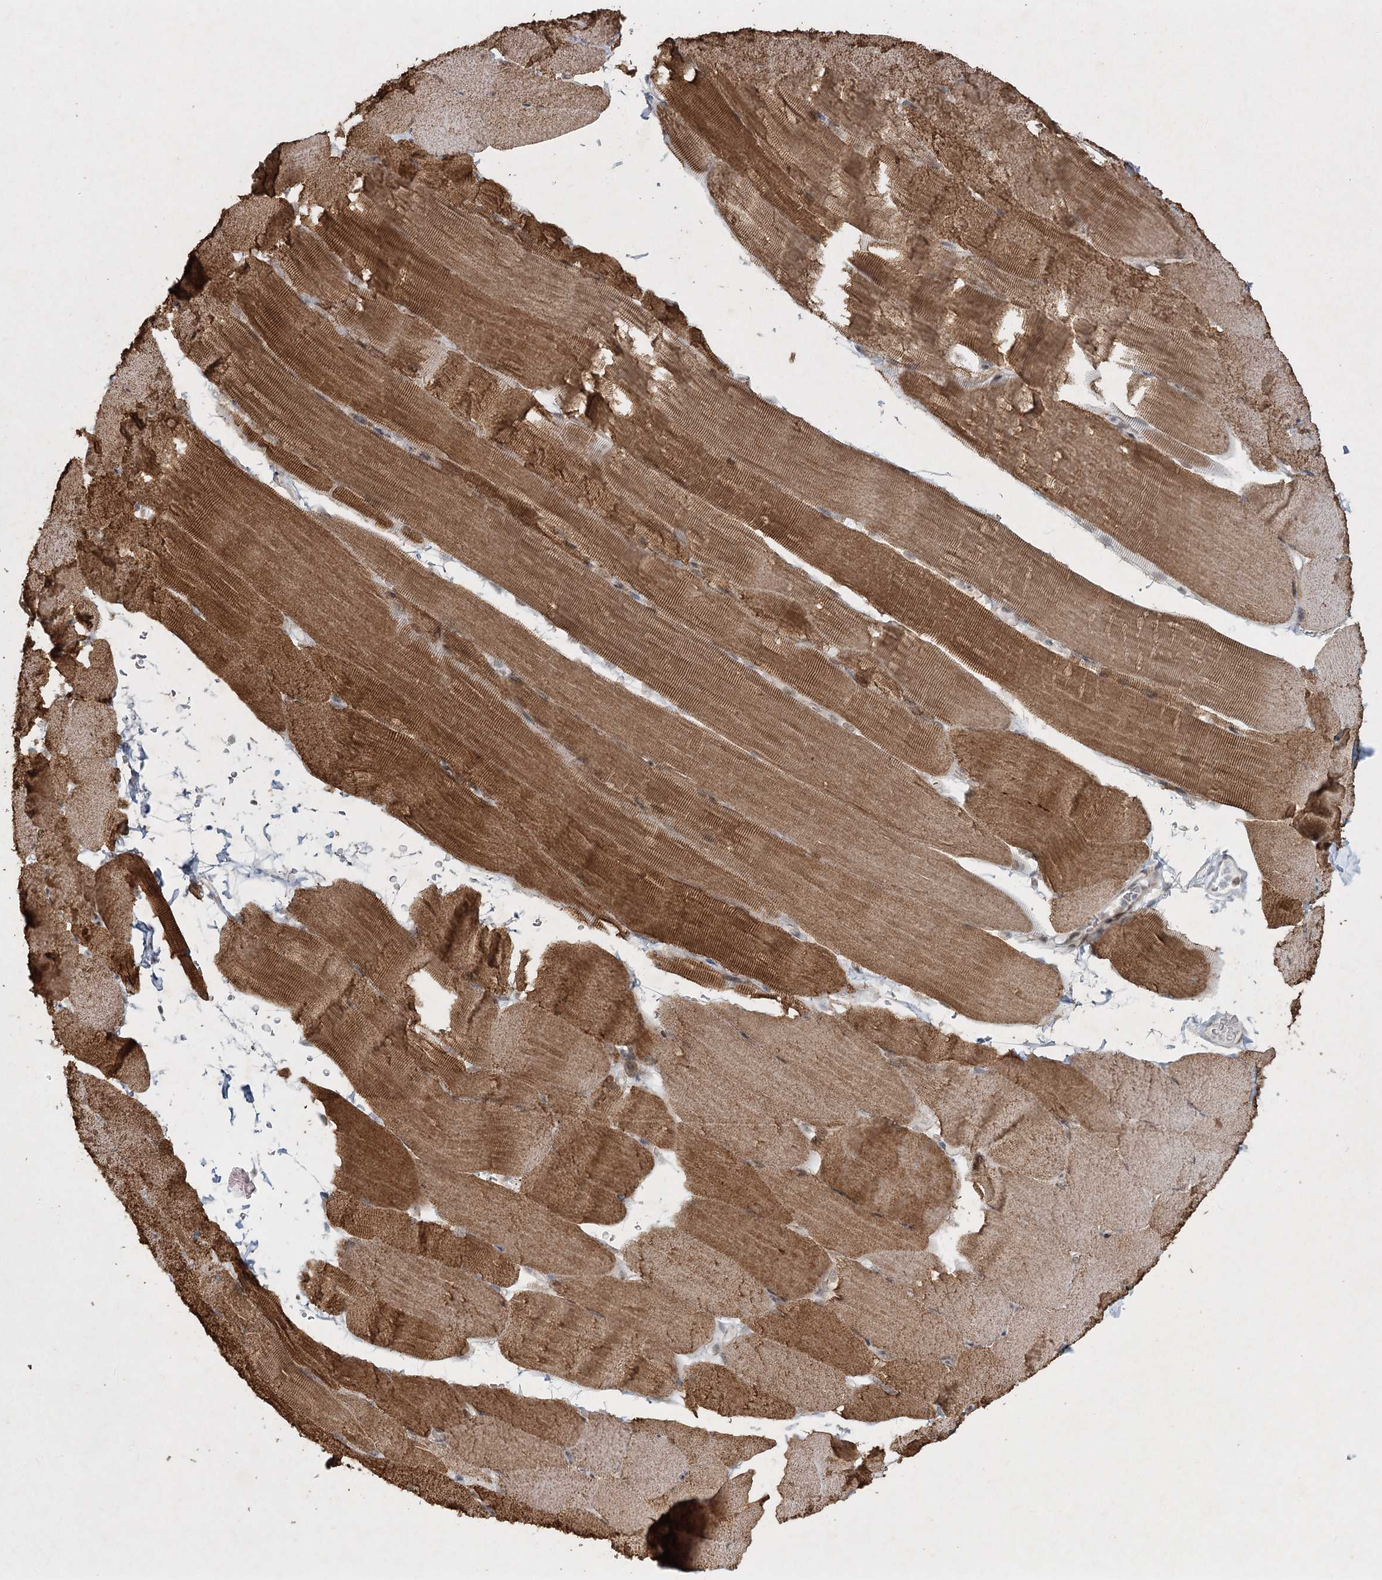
{"staining": {"intensity": "moderate", "quantity": ">75%", "location": "cytoplasmic/membranous"}, "tissue": "skeletal muscle", "cell_type": "Myocytes", "image_type": "normal", "snomed": [{"axis": "morphology", "description": "Normal tissue, NOS"}, {"axis": "topography", "description": "Skeletal muscle"}, {"axis": "topography", "description": "Parathyroid gland"}], "caption": "Moderate cytoplasmic/membranous staining is appreciated in approximately >75% of myocytes in unremarkable skeletal muscle. (Stains: DAB in brown, nuclei in blue, Microscopy: brightfield microscopy at high magnification).", "gene": "U2SURP", "patient": {"sex": "female", "age": 37}}